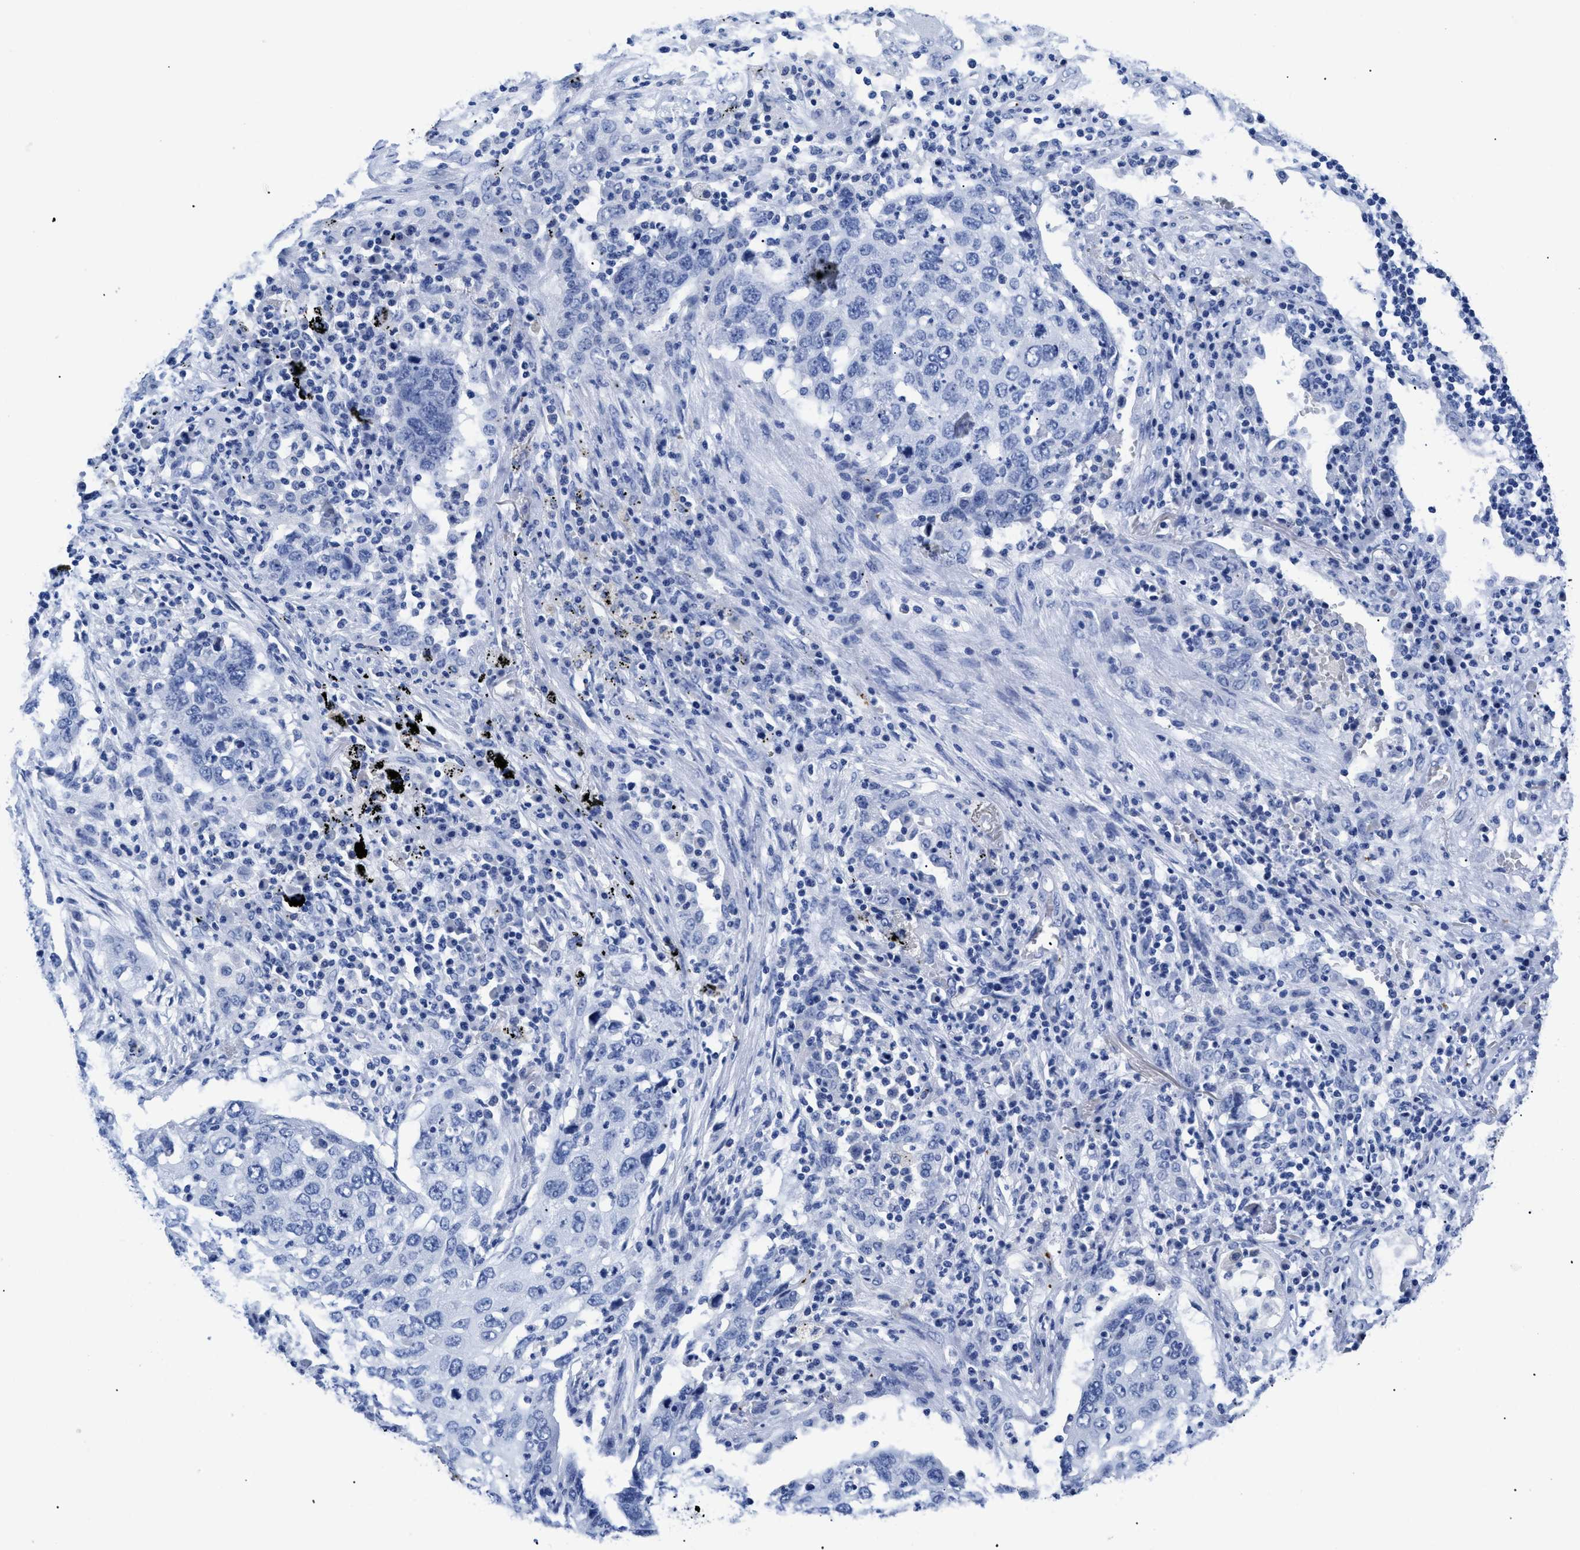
{"staining": {"intensity": "negative", "quantity": "none", "location": "none"}, "tissue": "lung cancer", "cell_type": "Tumor cells", "image_type": "cancer", "snomed": [{"axis": "morphology", "description": "Squamous cell carcinoma, NOS"}, {"axis": "topography", "description": "Lung"}], "caption": "DAB (3,3'-diaminobenzidine) immunohistochemical staining of human squamous cell carcinoma (lung) exhibits no significant positivity in tumor cells.", "gene": "TREML1", "patient": {"sex": "female", "age": 63}}